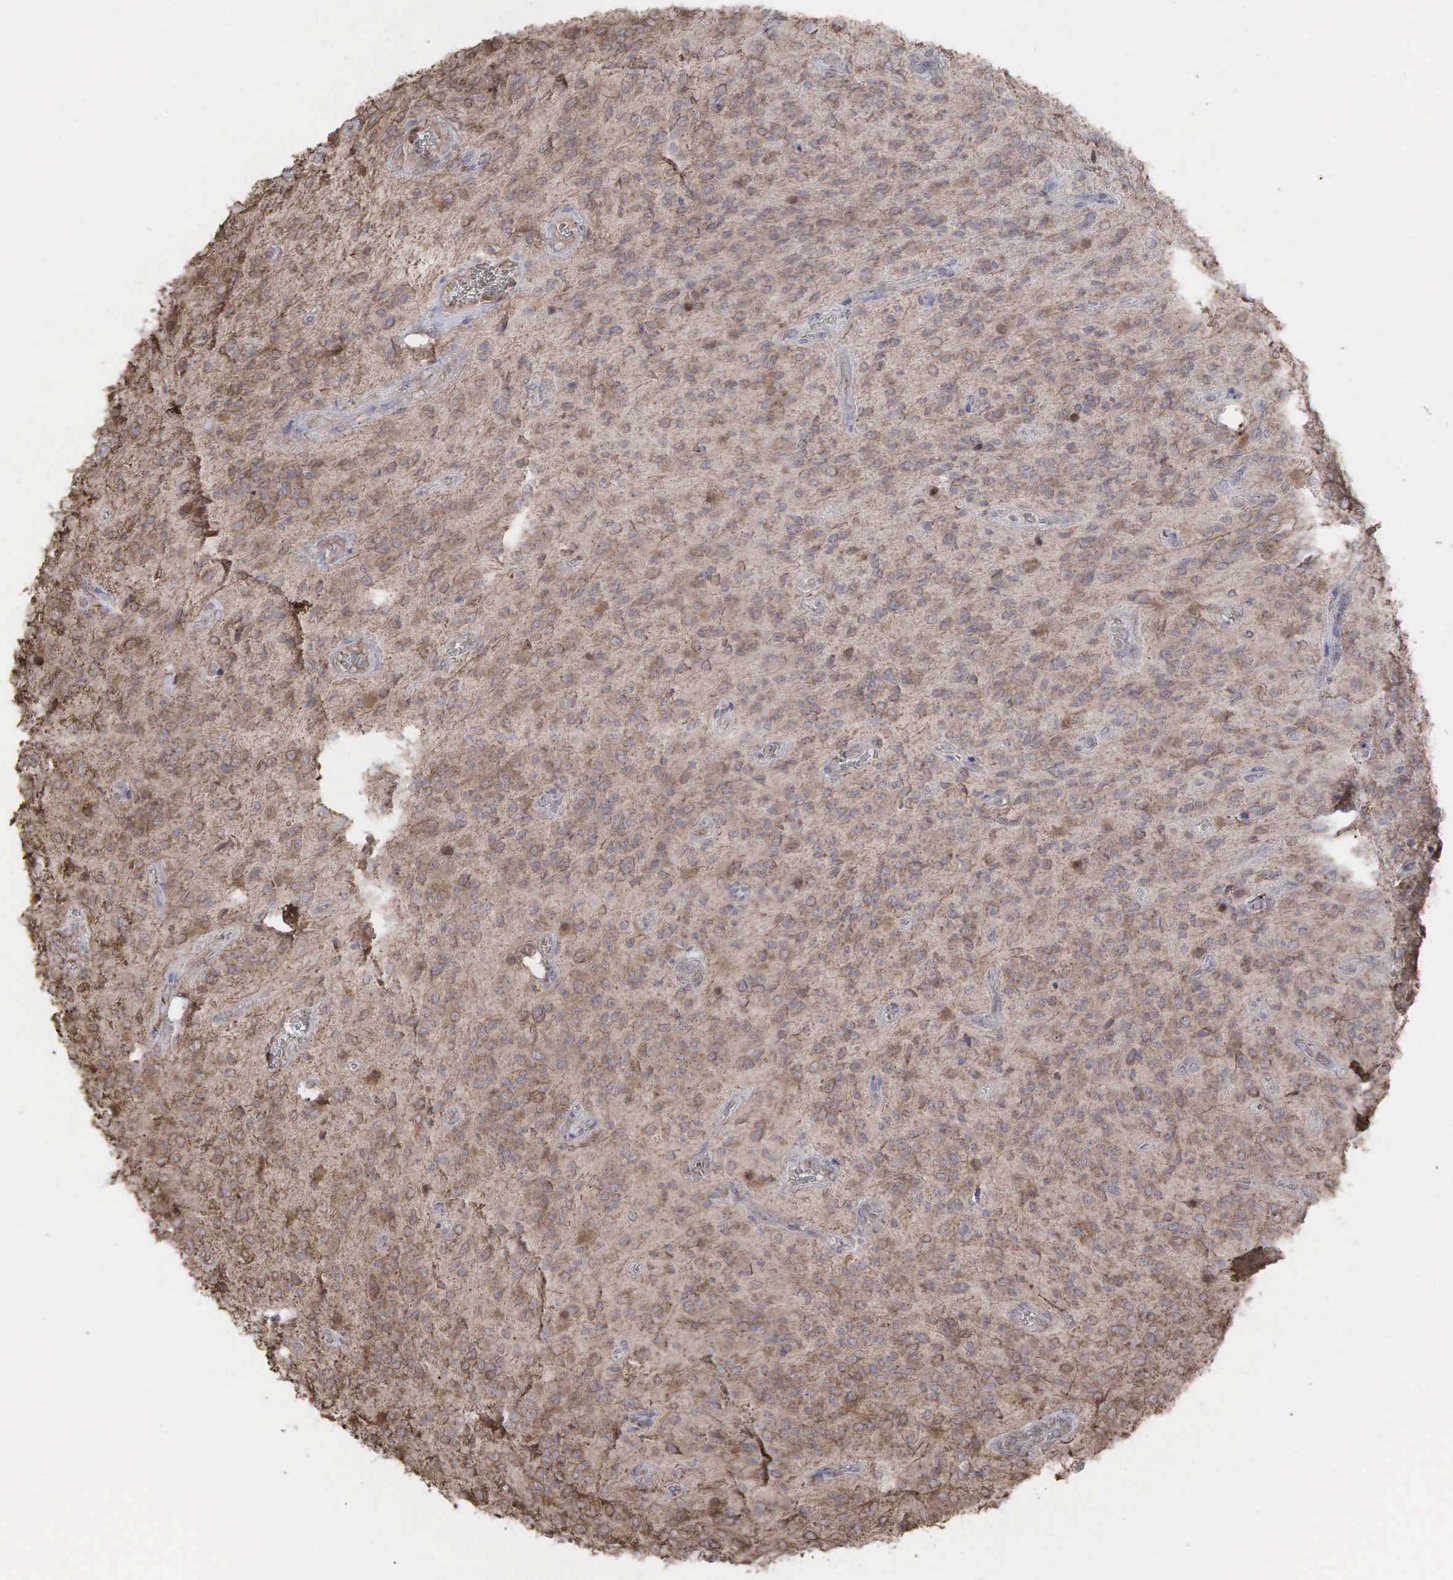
{"staining": {"intensity": "weak", "quantity": ">75%", "location": "cytoplasmic/membranous"}, "tissue": "glioma", "cell_type": "Tumor cells", "image_type": "cancer", "snomed": [{"axis": "morphology", "description": "Glioma, malignant, Low grade"}, {"axis": "topography", "description": "Brain"}], "caption": "This image exhibits immunohistochemistry (IHC) staining of human glioma, with low weak cytoplasmic/membranous expression in approximately >75% of tumor cells.", "gene": "PABPC5", "patient": {"sex": "female", "age": 15}}